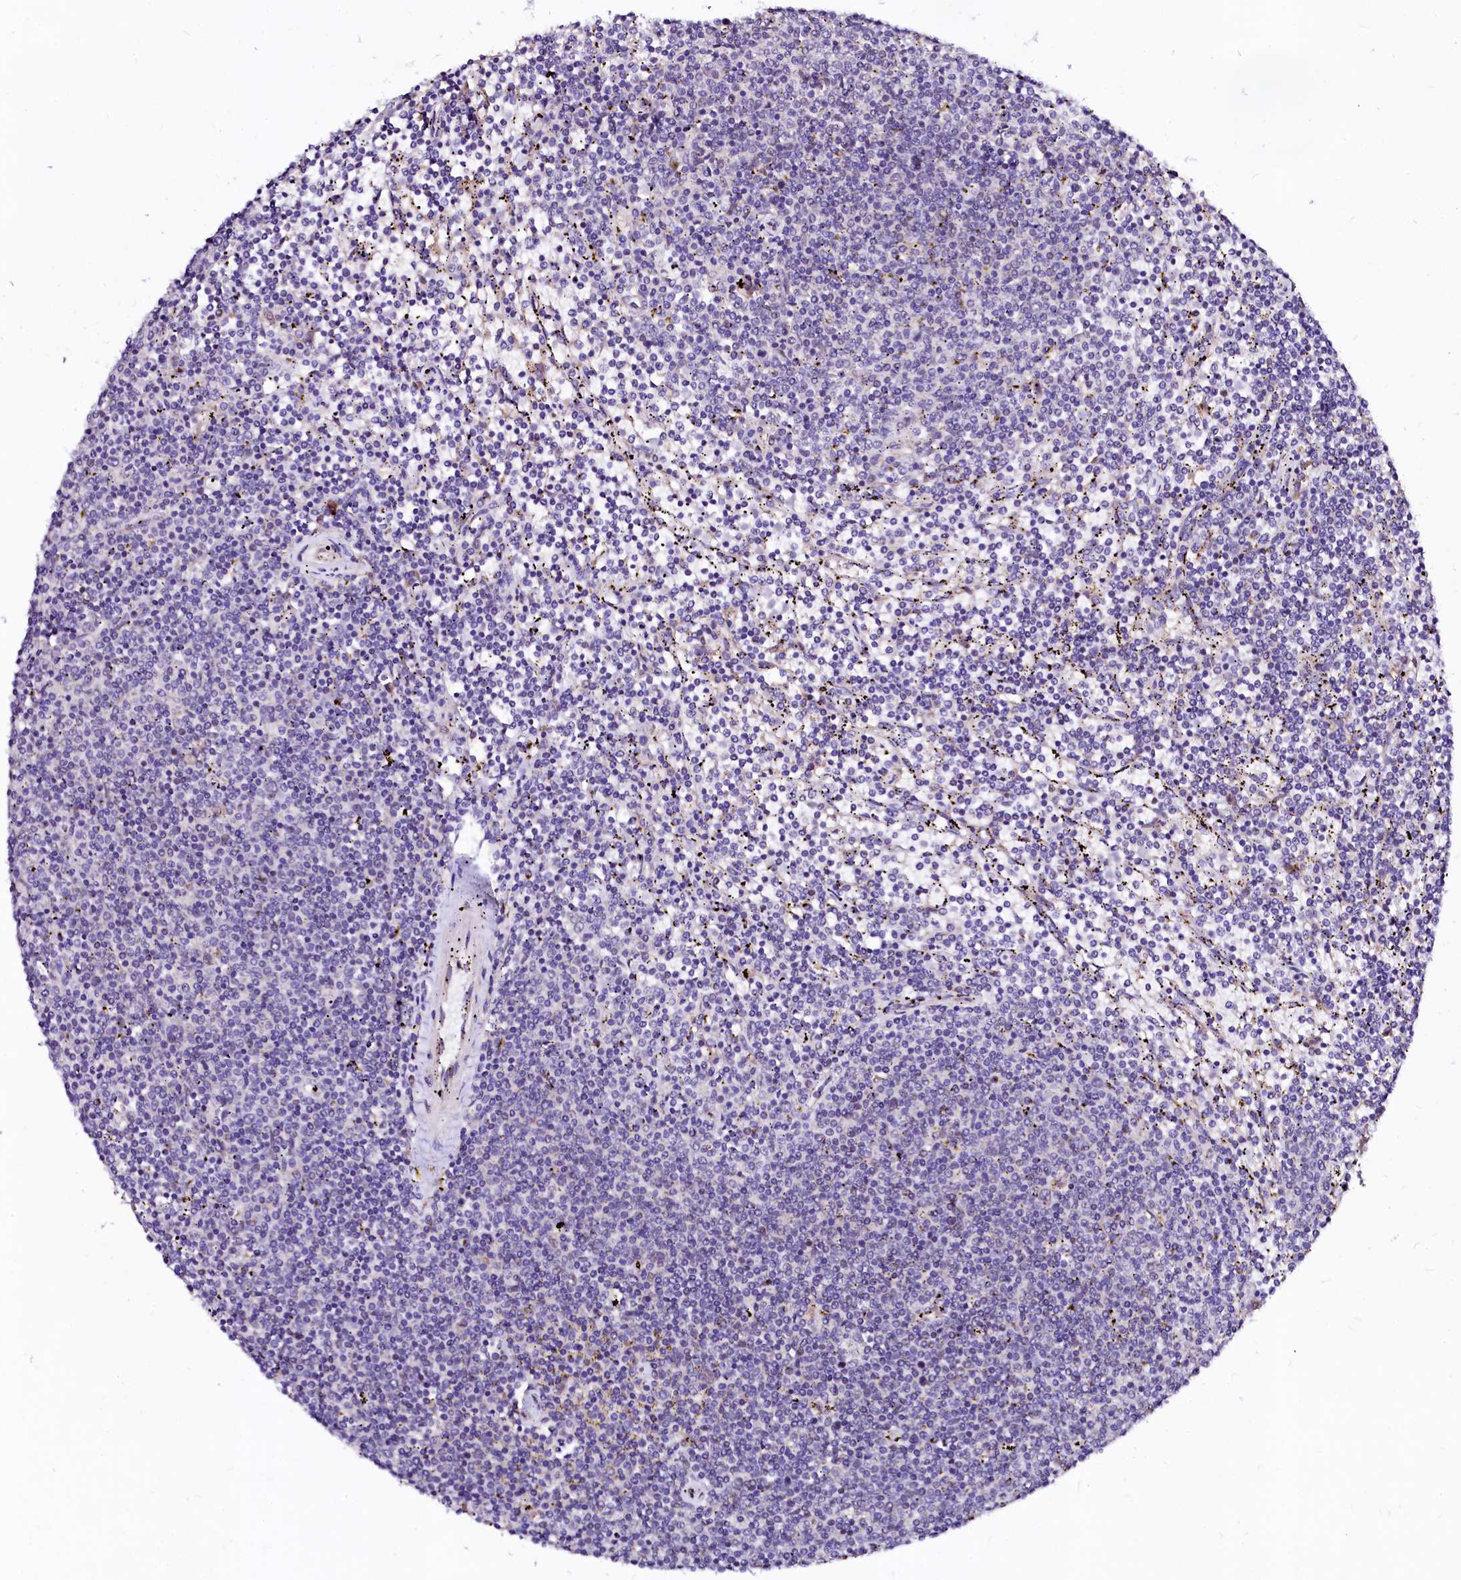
{"staining": {"intensity": "negative", "quantity": "none", "location": "none"}, "tissue": "lymphoma", "cell_type": "Tumor cells", "image_type": "cancer", "snomed": [{"axis": "morphology", "description": "Malignant lymphoma, non-Hodgkin's type, Low grade"}, {"axis": "topography", "description": "Spleen"}], "caption": "This is a histopathology image of IHC staining of lymphoma, which shows no staining in tumor cells.", "gene": "GPR176", "patient": {"sex": "female", "age": 50}}